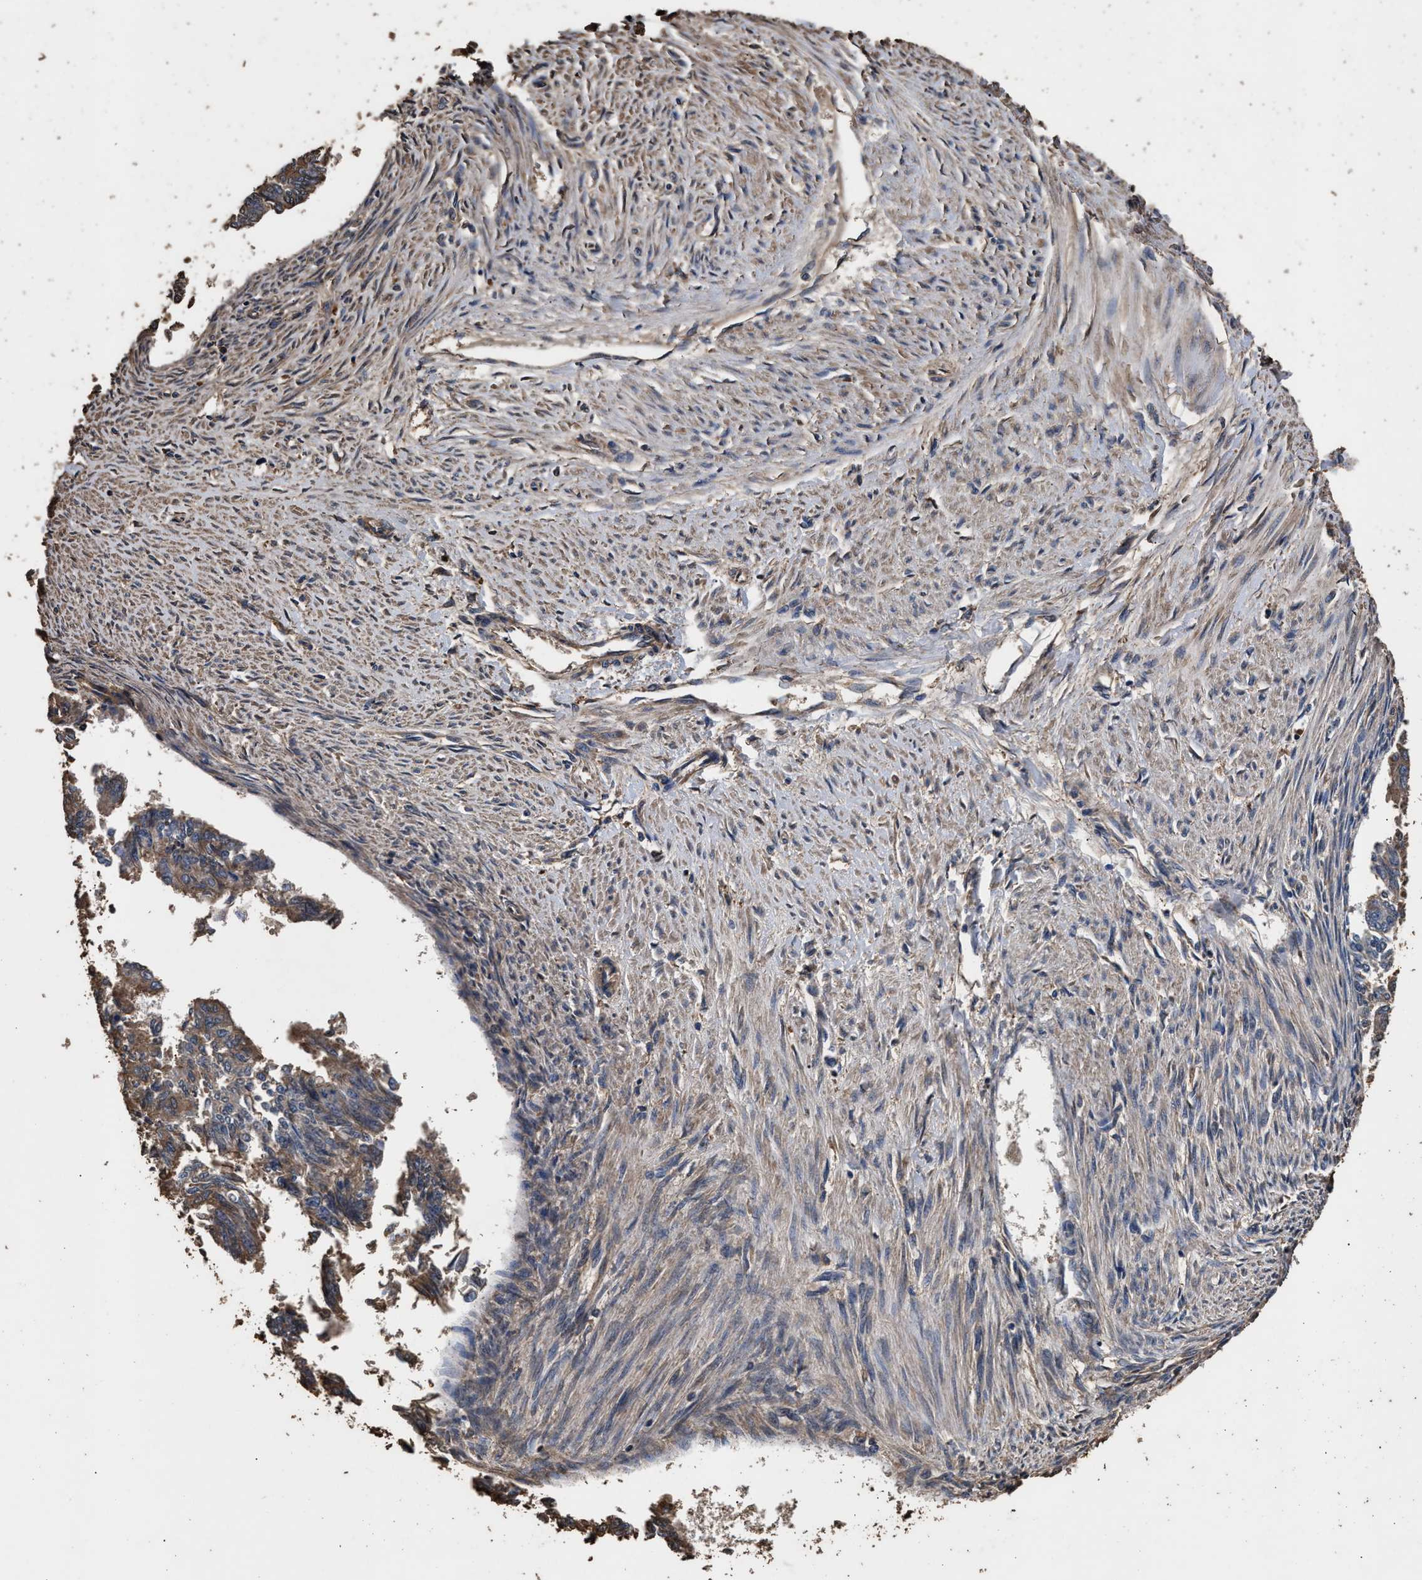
{"staining": {"intensity": "weak", "quantity": ">75%", "location": "cytoplasmic/membranous"}, "tissue": "endometrial cancer", "cell_type": "Tumor cells", "image_type": "cancer", "snomed": [{"axis": "morphology", "description": "Adenocarcinoma, NOS"}, {"axis": "topography", "description": "Endometrium"}], "caption": "Endometrial adenocarcinoma stained with a brown dye reveals weak cytoplasmic/membranous positive expression in about >75% of tumor cells.", "gene": "KYAT1", "patient": {"sex": "female", "age": 32}}